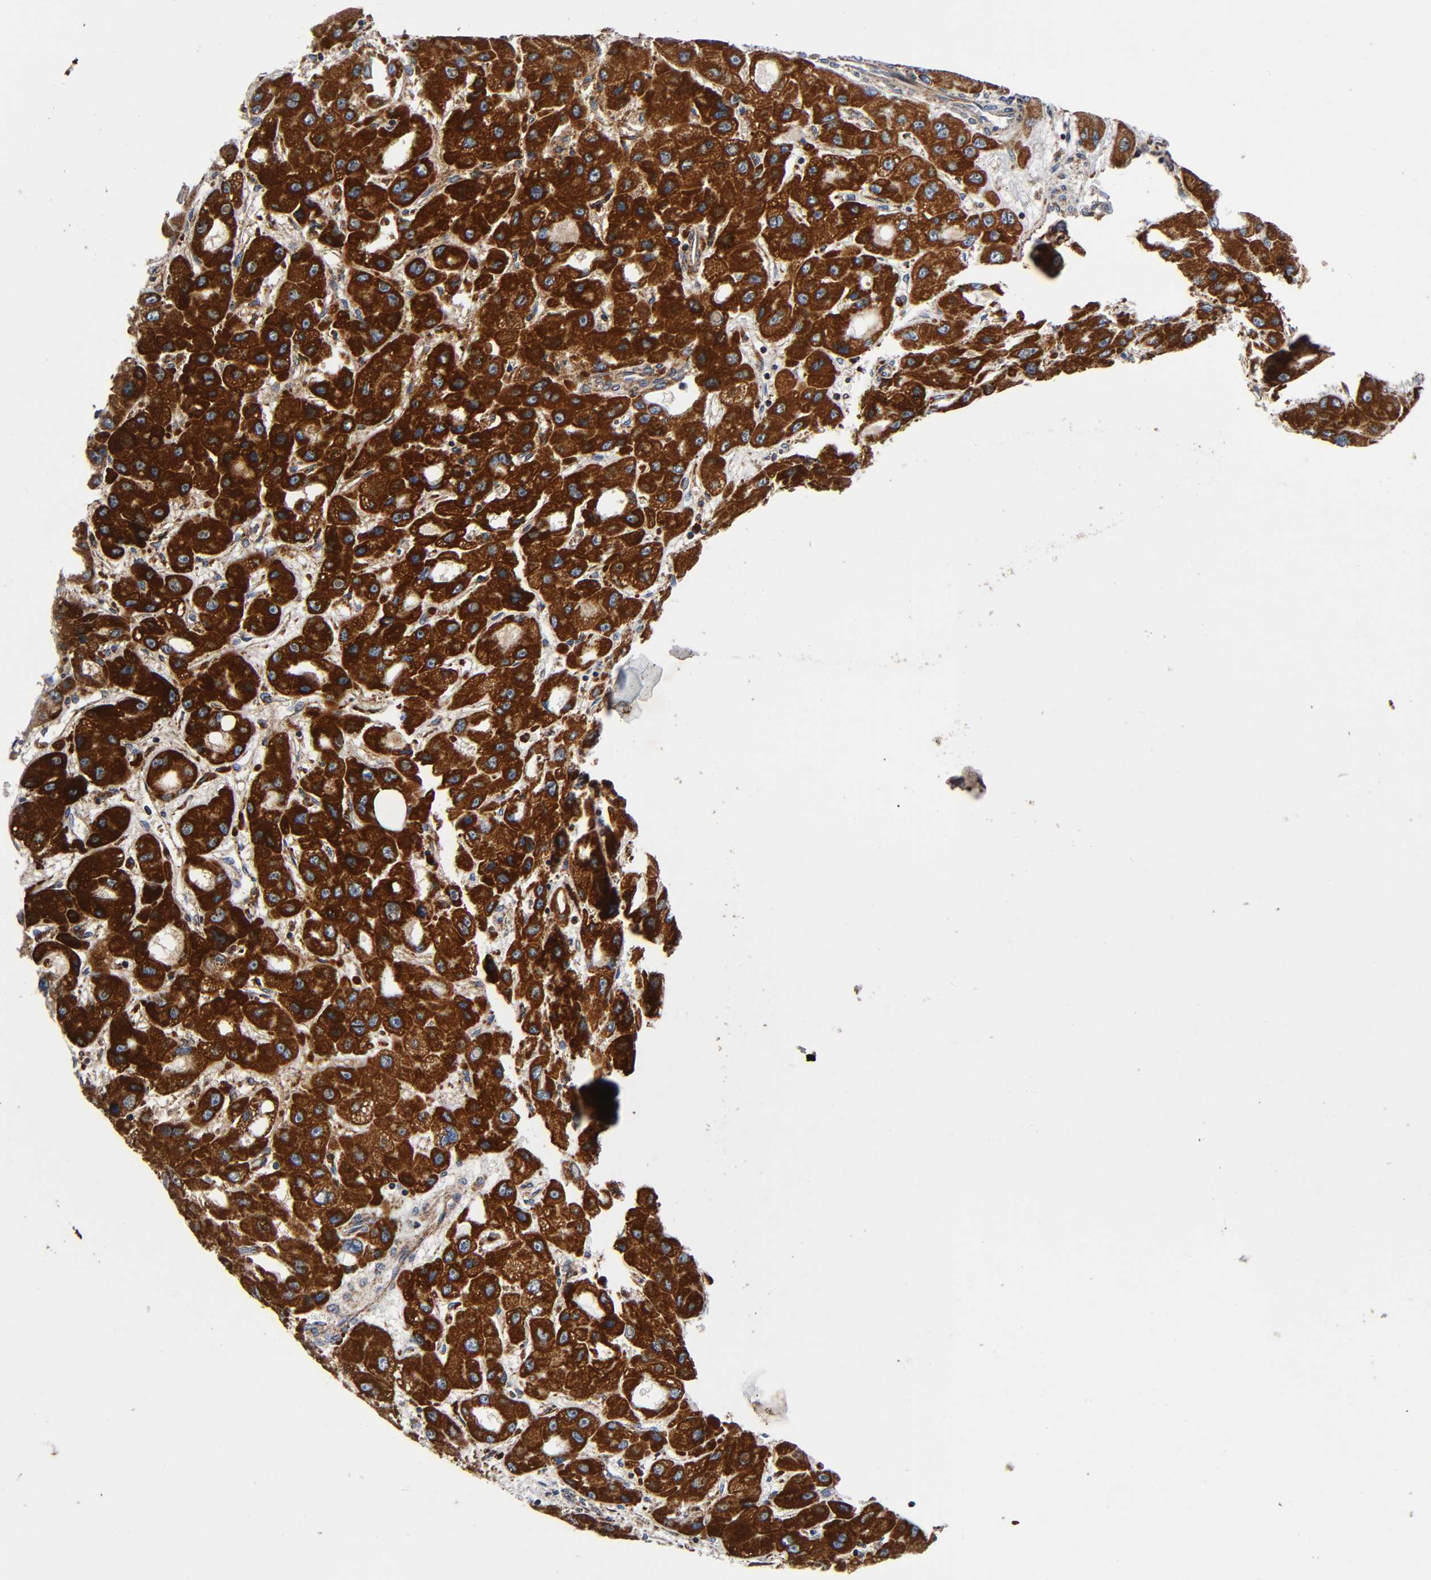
{"staining": {"intensity": "strong", "quantity": ">75%", "location": "cytoplasmic/membranous"}, "tissue": "liver cancer", "cell_type": "Tumor cells", "image_type": "cancer", "snomed": [{"axis": "morphology", "description": "Carcinoma, Hepatocellular, NOS"}, {"axis": "topography", "description": "Liver"}], "caption": "This is a histology image of immunohistochemistry (IHC) staining of hepatocellular carcinoma (liver), which shows strong staining in the cytoplasmic/membranous of tumor cells.", "gene": "MAP3K1", "patient": {"sex": "male", "age": 55}}